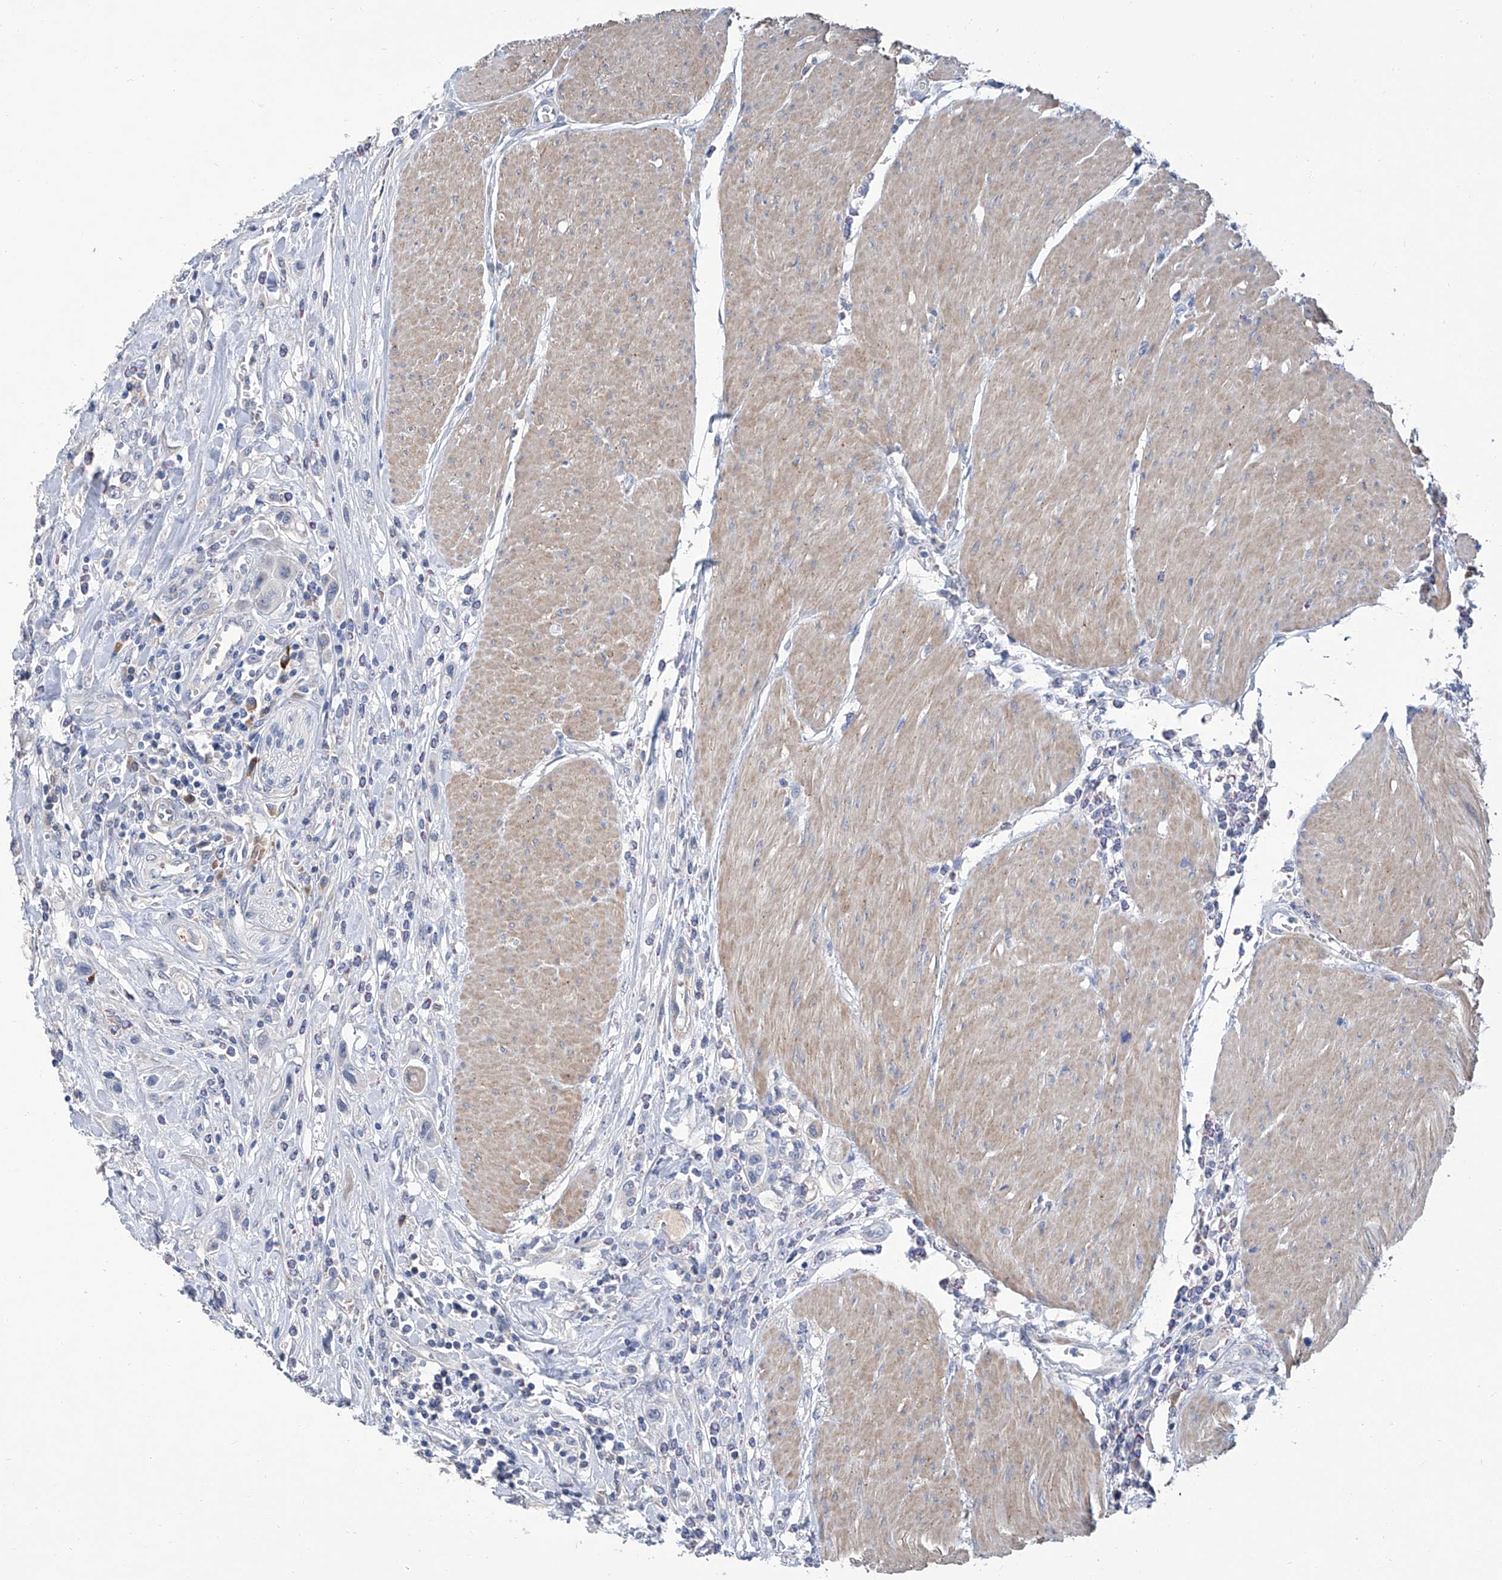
{"staining": {"intensity": "negative", "quantity": "none", "location": "none"}, "tissue": "urothelial cancer", "cell_type": "Tumor cells", "image_type": "cancer", "snomed": [{"axis": "morphology", "description": "Urothelial carcinoma, High grade"}, {"axis": "topography", "description": "Urinary bladder"}], "caption": "This is an IHC histopathology image of urothelial cancer. There is no expression in tumor cells.", "gene": "GPT", "patient": {"sex": "male", "age": 50}}